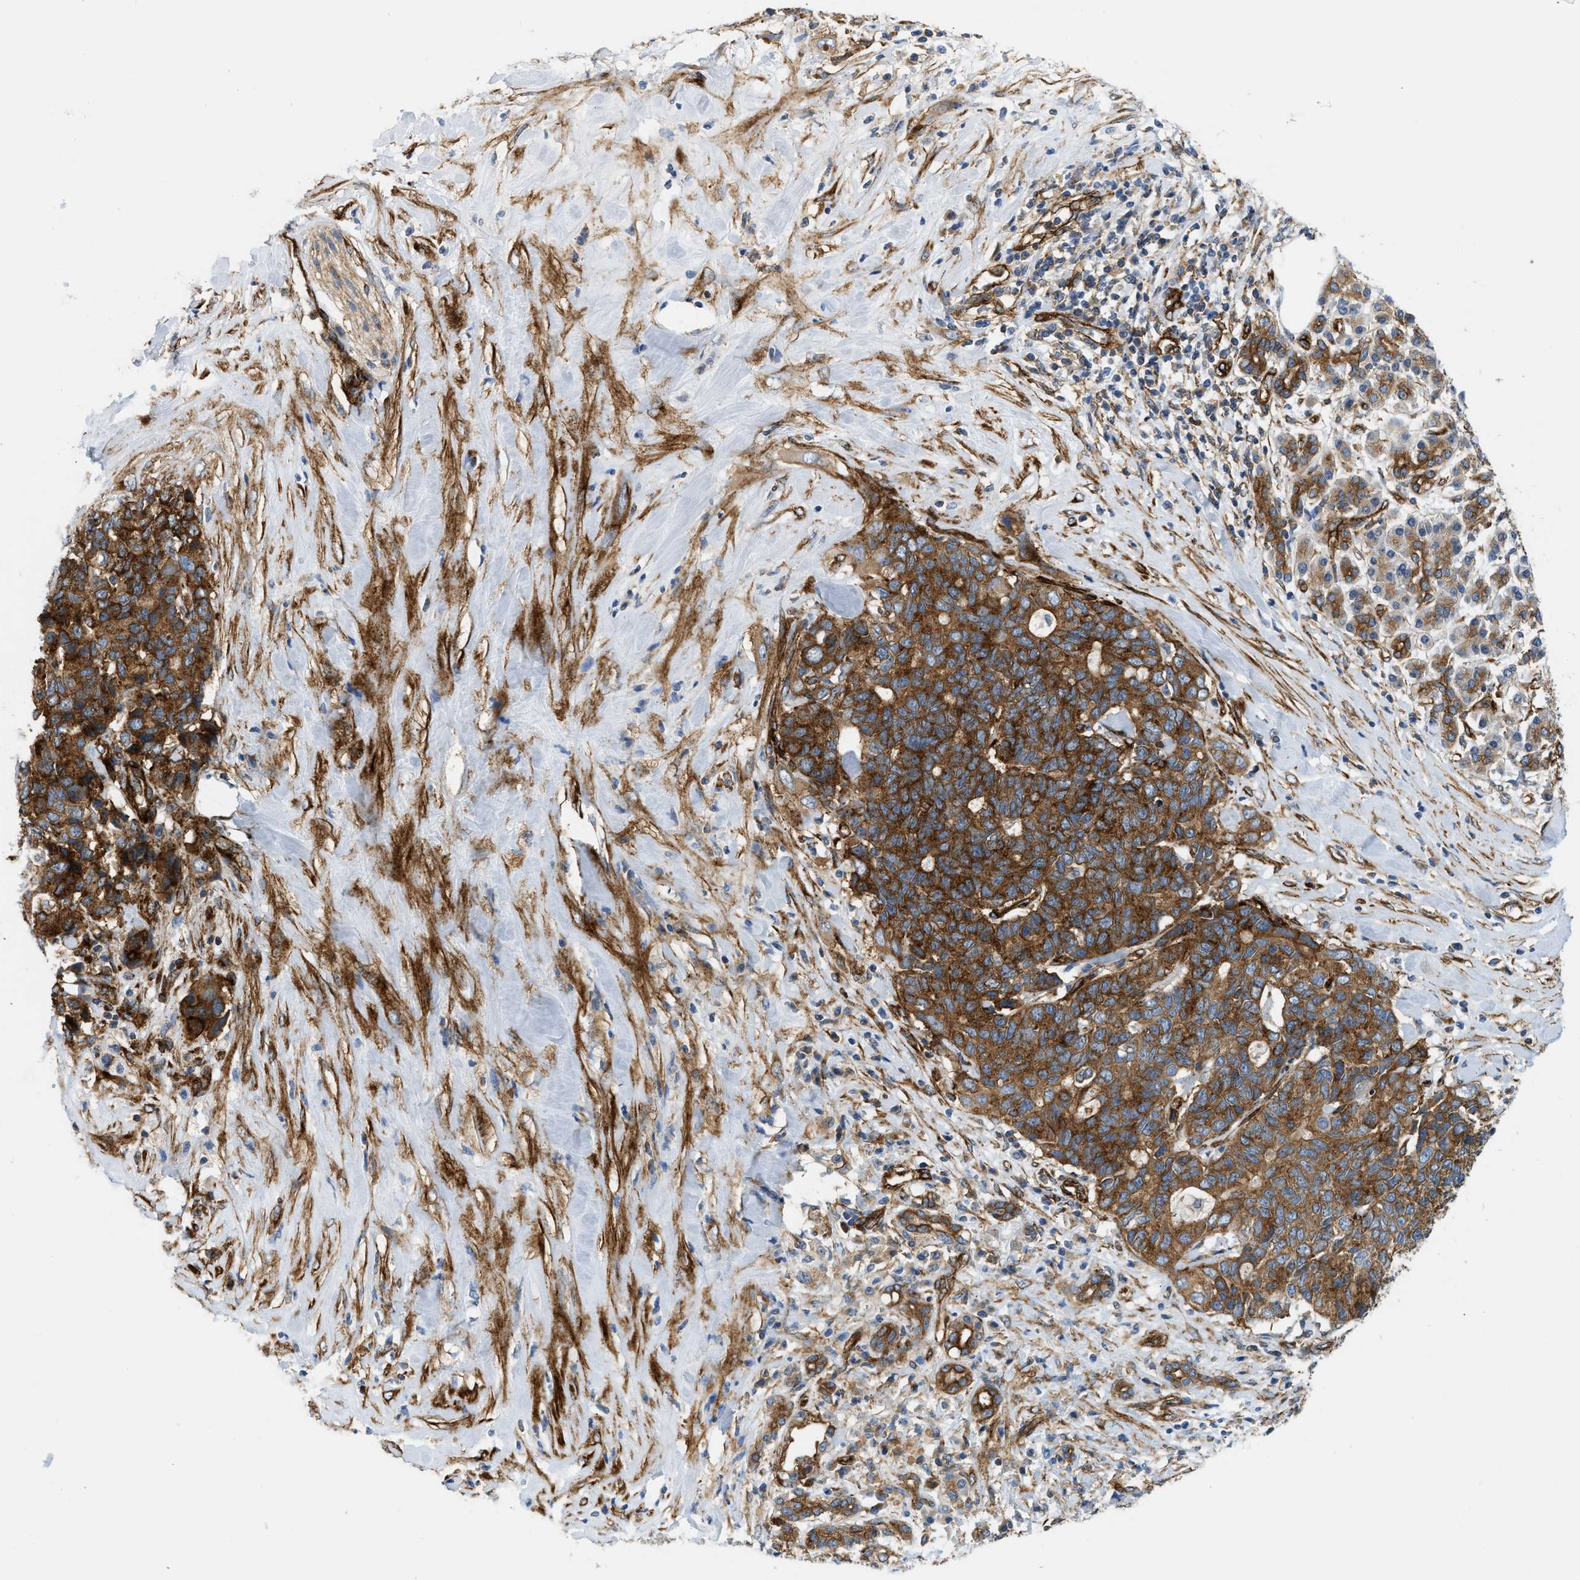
{"staining": {"intensity": "moderate", "quantity": ">75%", "location": "cytoplasmic/membranous"}, "tissue": "pancreatic cancer", "cell_type": "Tumor cells", "image_type": "cancer", "snomed": [{"axis": "morphology", "description": "Adenocarcinoma, NOS"}, {"axis": "topography", "description": "Pancreas"}], "caption": "Immunohistochemistry (DAB (3,3'-diaminobenzidine)) staining of pancreatic cancer (adenocarcinoma) demonstrates moderate cytoplasmic/membranous protein expression in about >75% of tumor cells.", "gene": "HIP1", "patient": {"sex": "female", "age": 56}}